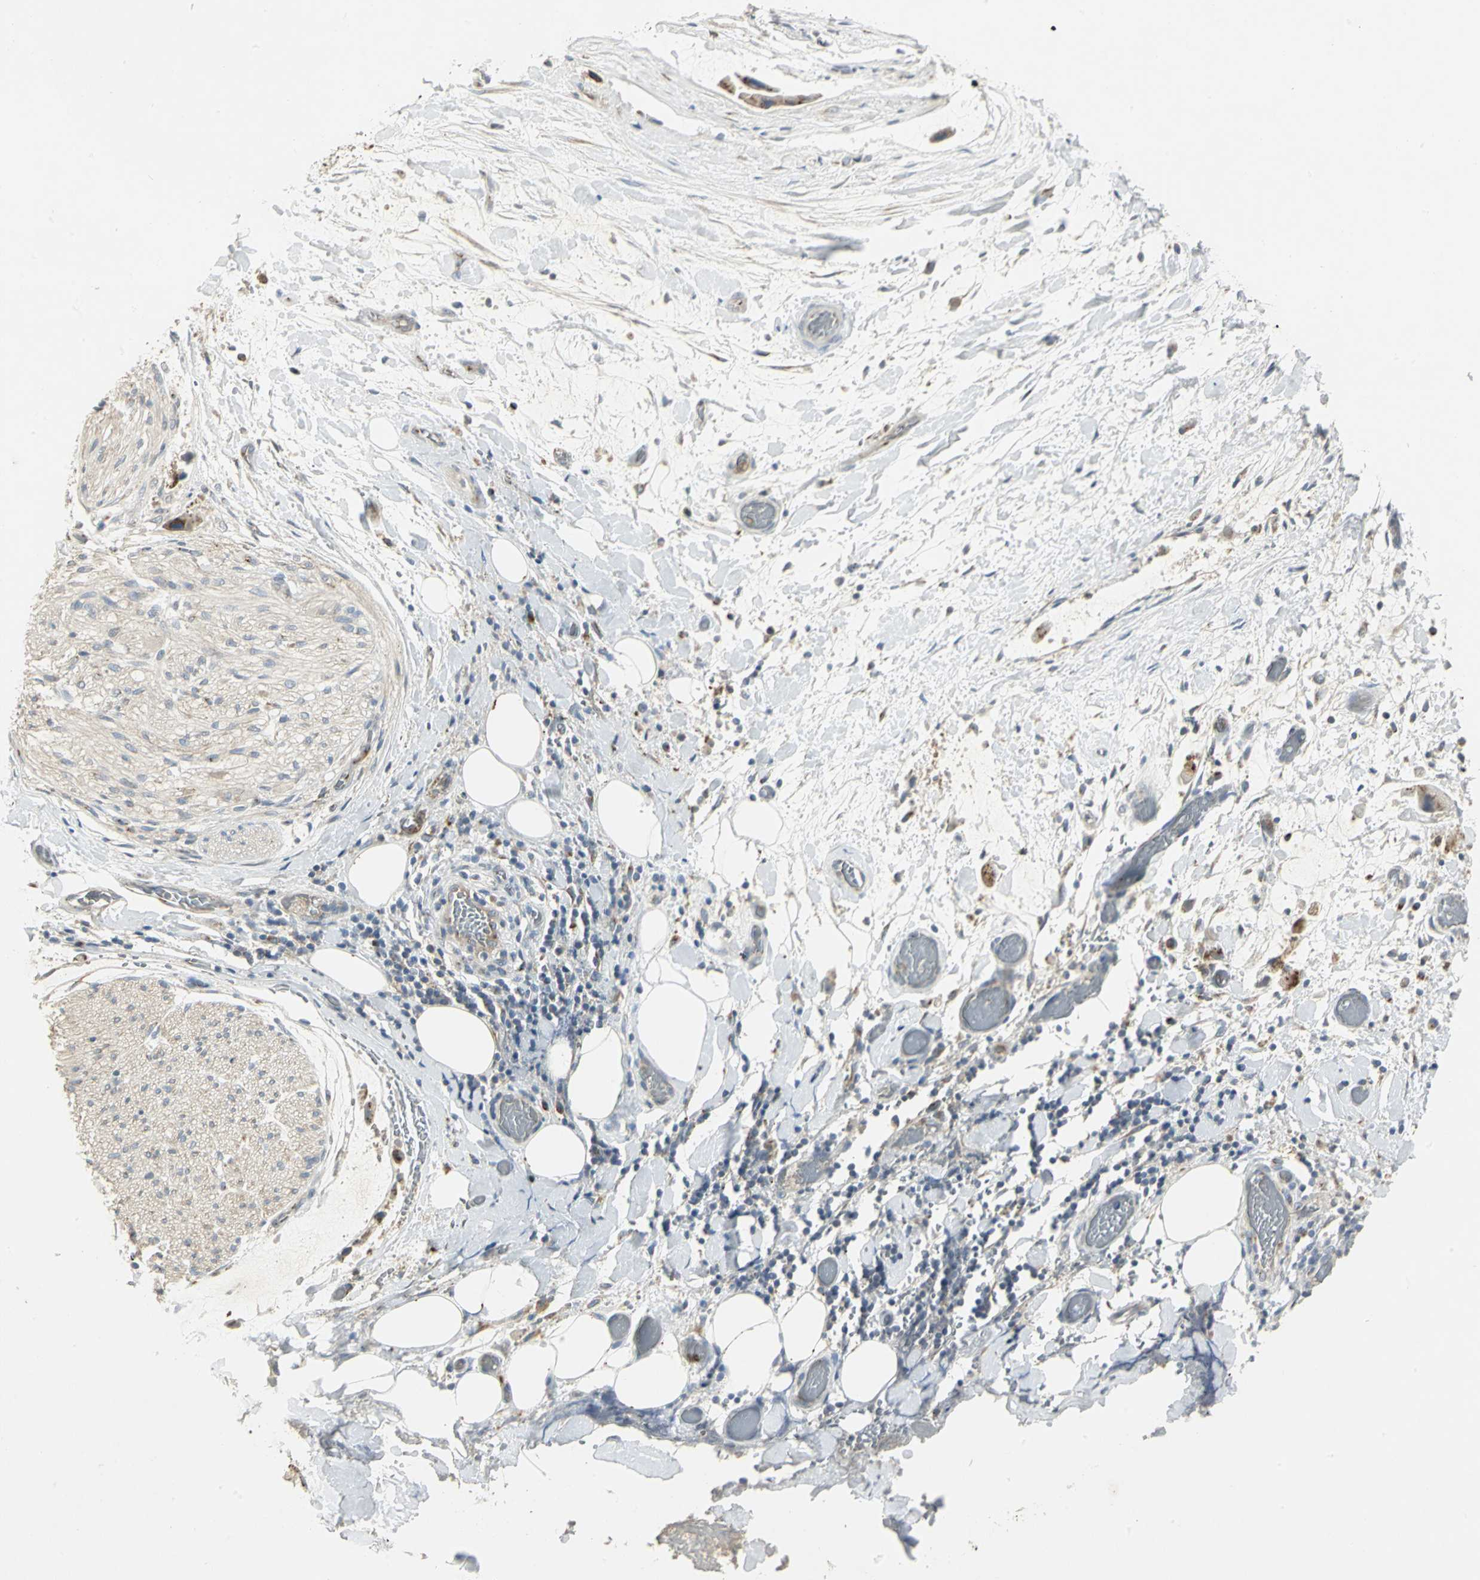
{"staining": {"intensity": "negative", "quantity": "none", "location": "none"}, "tissue": "adipose tissue", "cell_type": "Adipocytes", "image_type": "normal", "snomed": [{"axis": "morphology", "description": "Normal tissue, NOS"}, {"axis": "morphology", "description": "Cholangiocarcinoma"}, {"axis": "topography", "description": "Liver"}, {"axis": "topography", "description": "Peripheral nerve tissue"}], "caption": "High power microscopy photomicrograph of an immunohistochemistry histopathology image of unremarkable adipose tissue, revealing no significant staining in adipocytes. (DAB IHC, high magnification).", "gene": "TM9SF2", "patient": {"sex": "male", "age": 50}}